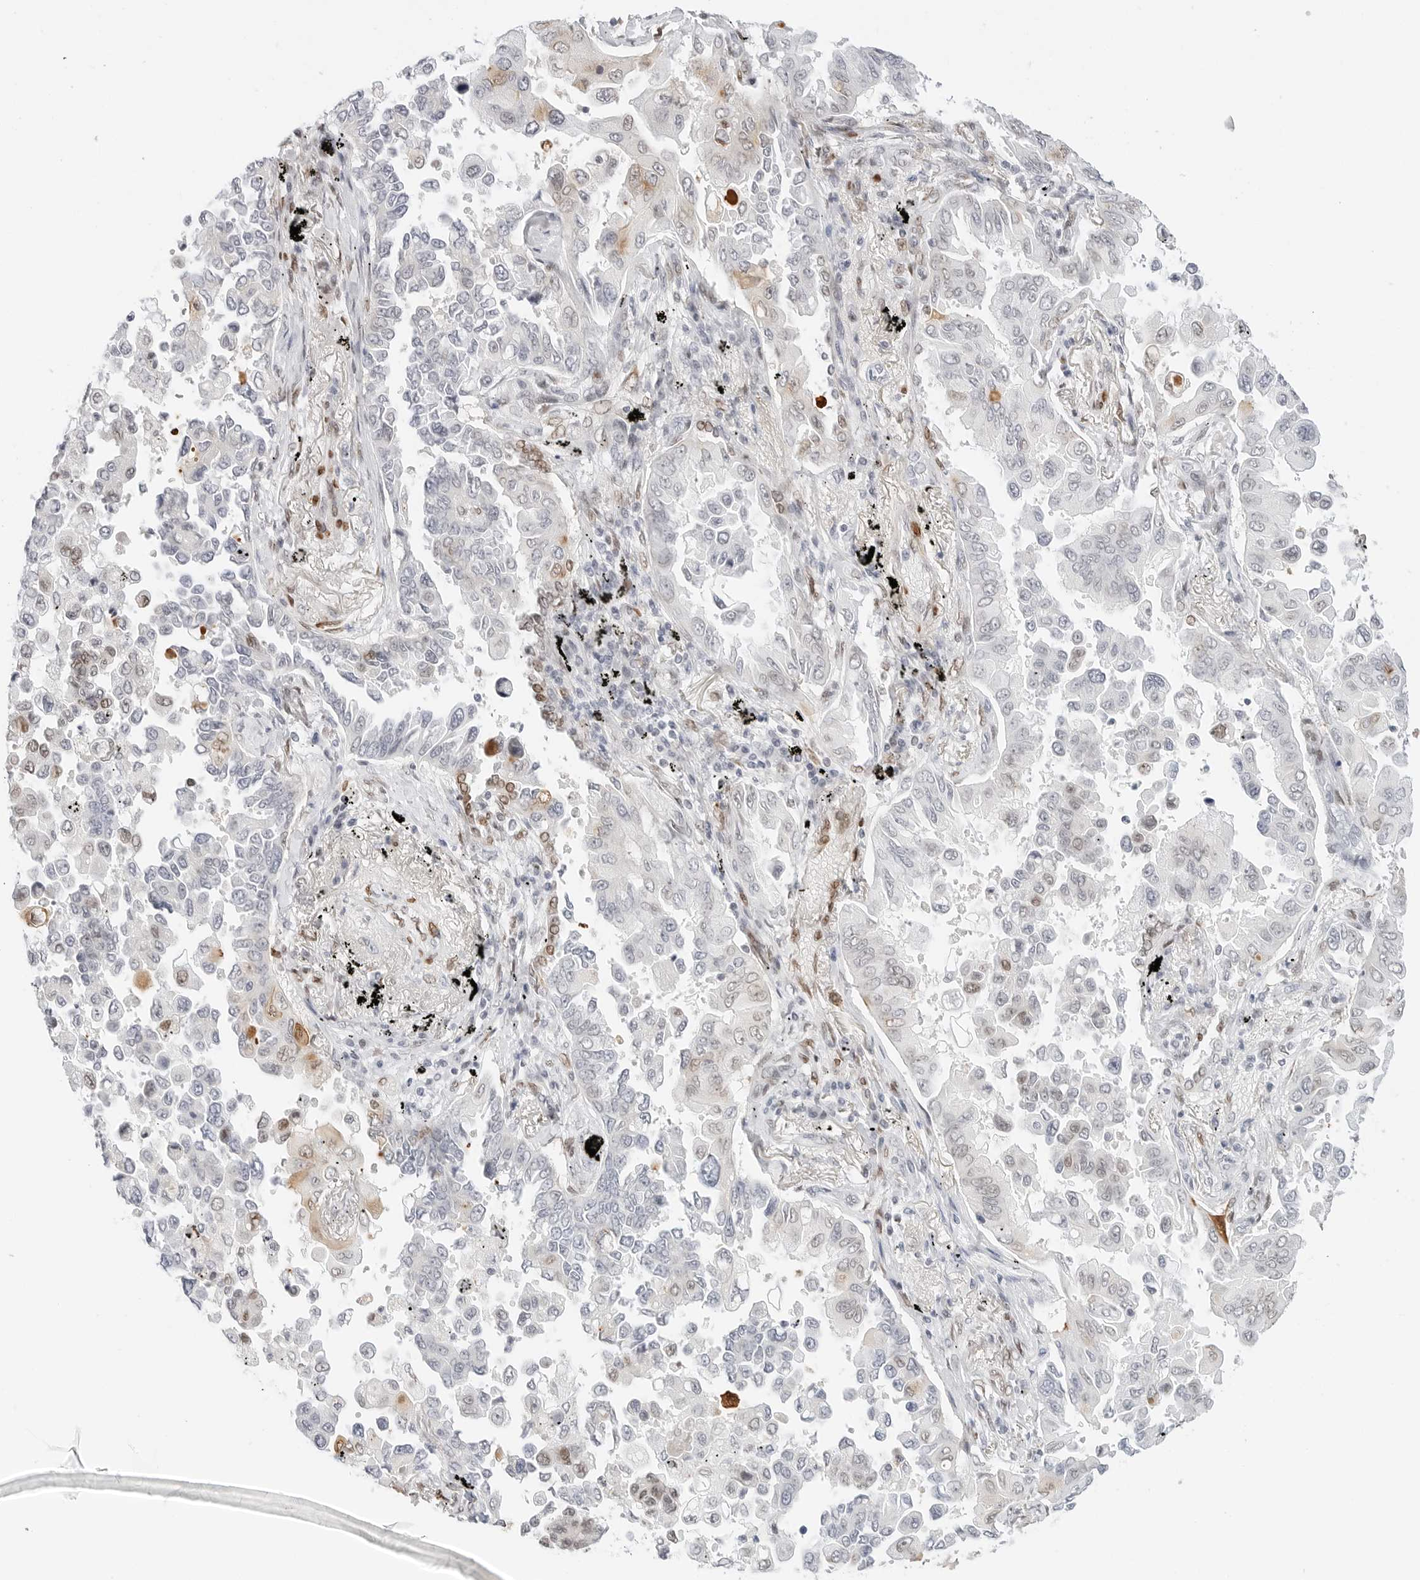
{"staining": {"intensity": "negative", "quantity": "none", "location": "none"}, "tissue": "lung cancer", "cell_type": "Tumor cells", "image_type": "cancer", "snomed": [{"axis": "morphology", "description": "Adenocarcinoma, NOS"}, {"axis": "topography", "description": "Lung"}], "caption": "A micrograph of lung adenocarcinoma stained for a protein reveals no brown staining in tumor cells.", "gene": "SPIDR", "patient": {"sex": "female", "age": 67}}